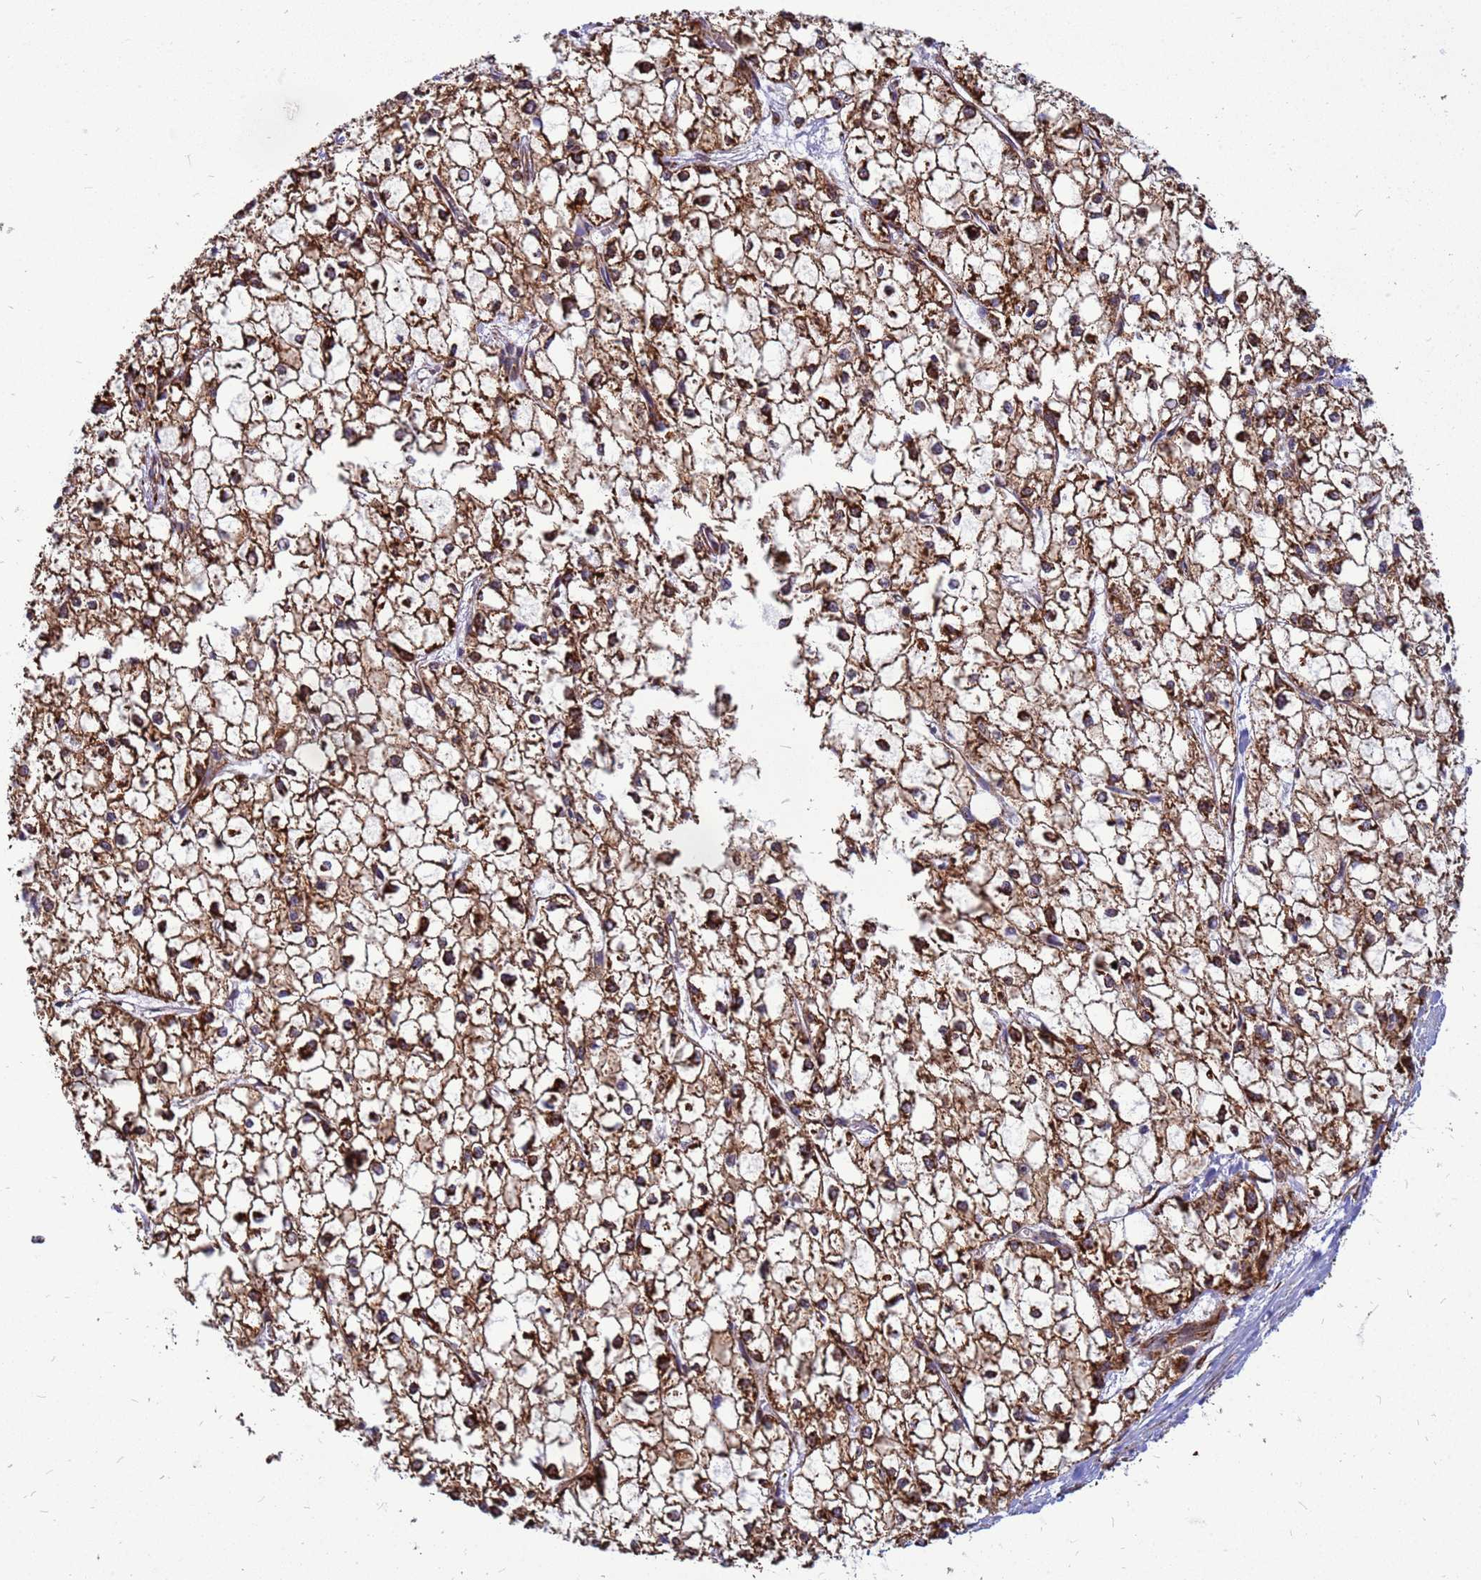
{"staining": {"intensity": "moderate", "quantity": ">75%", "location": "cytoplasmic/membranous"}, "tissue": "liver cancer", "cell_type": "Tumor cells", "image_type": "cancer", "snomed": [{"axis": "morphology", "description": "Carcinoma, Hepatocellular, NOS"}, {"axis": "topography", "description": "Liver"}], "caption": "Human hepatocellular carcinoma (liver) stained for a protein (brown) exhibits moderate cytoplasmic/membranous positive expression in about >75% of tumor cells.", "gene": "RPL8", "patient": {"sex": "female", "age": 43}}